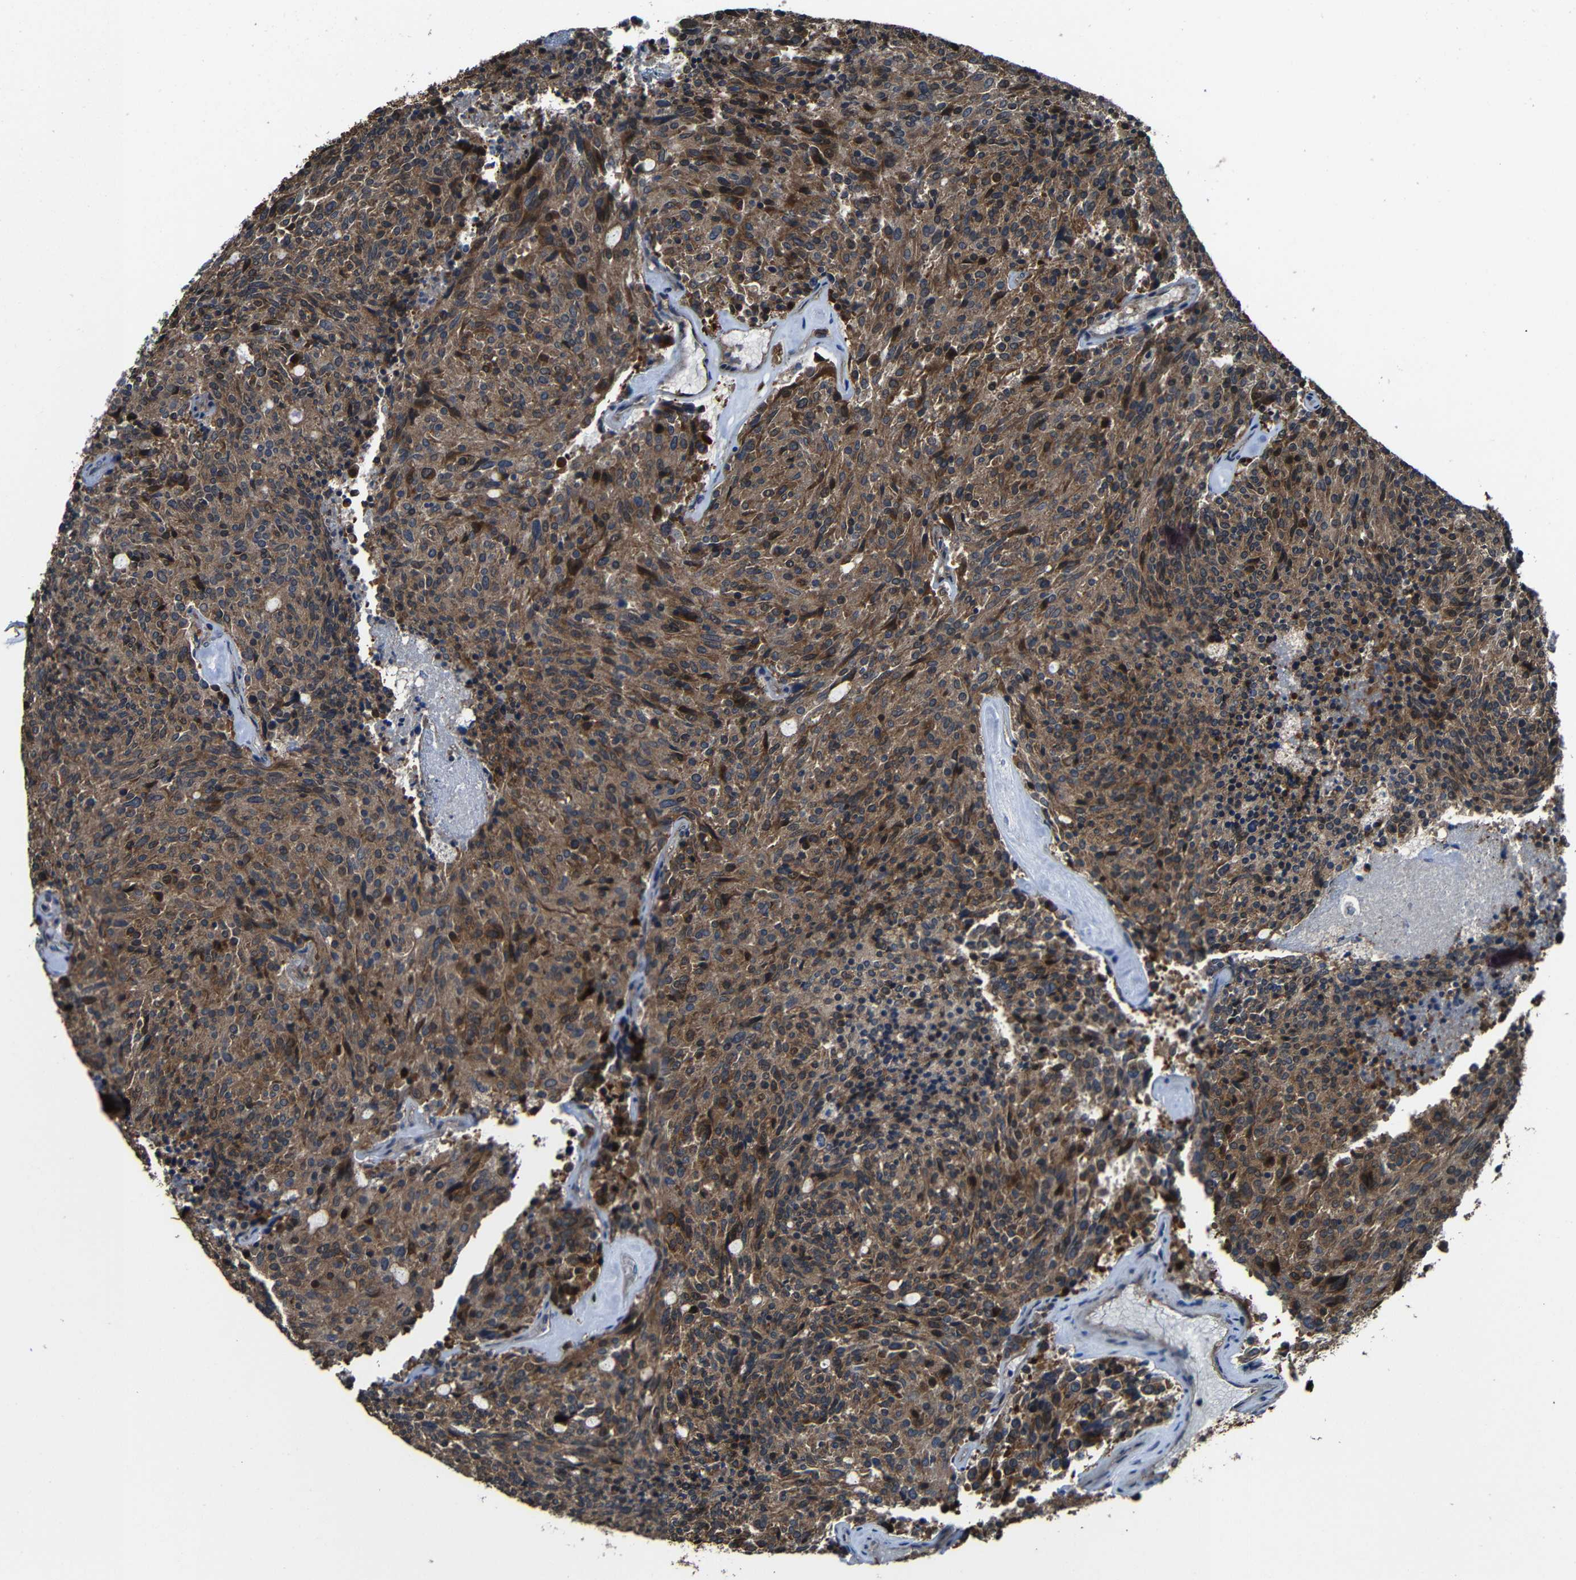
{"staining": {"intensity": "strong", "quantity": ">75%", "location": "cytoplasmic/membranous"}, "tissue": "carcinoid", "cell_type": "Tumor cells", "image_type": "cancer", "snomed": [{"axis": "morphology", "description": "Carcinoid, malignant, NOS"}, {"axis": "topography", "description": "Pancreas"}], "caption": "There is high levels of strong cytoplasmic/membranous positivity in tumor cells of carcinoid, as demonstrated by immunohistochemical staining (brown color).", "gene": "GDI1", "patient": {"sex": "female", "age": 54}}